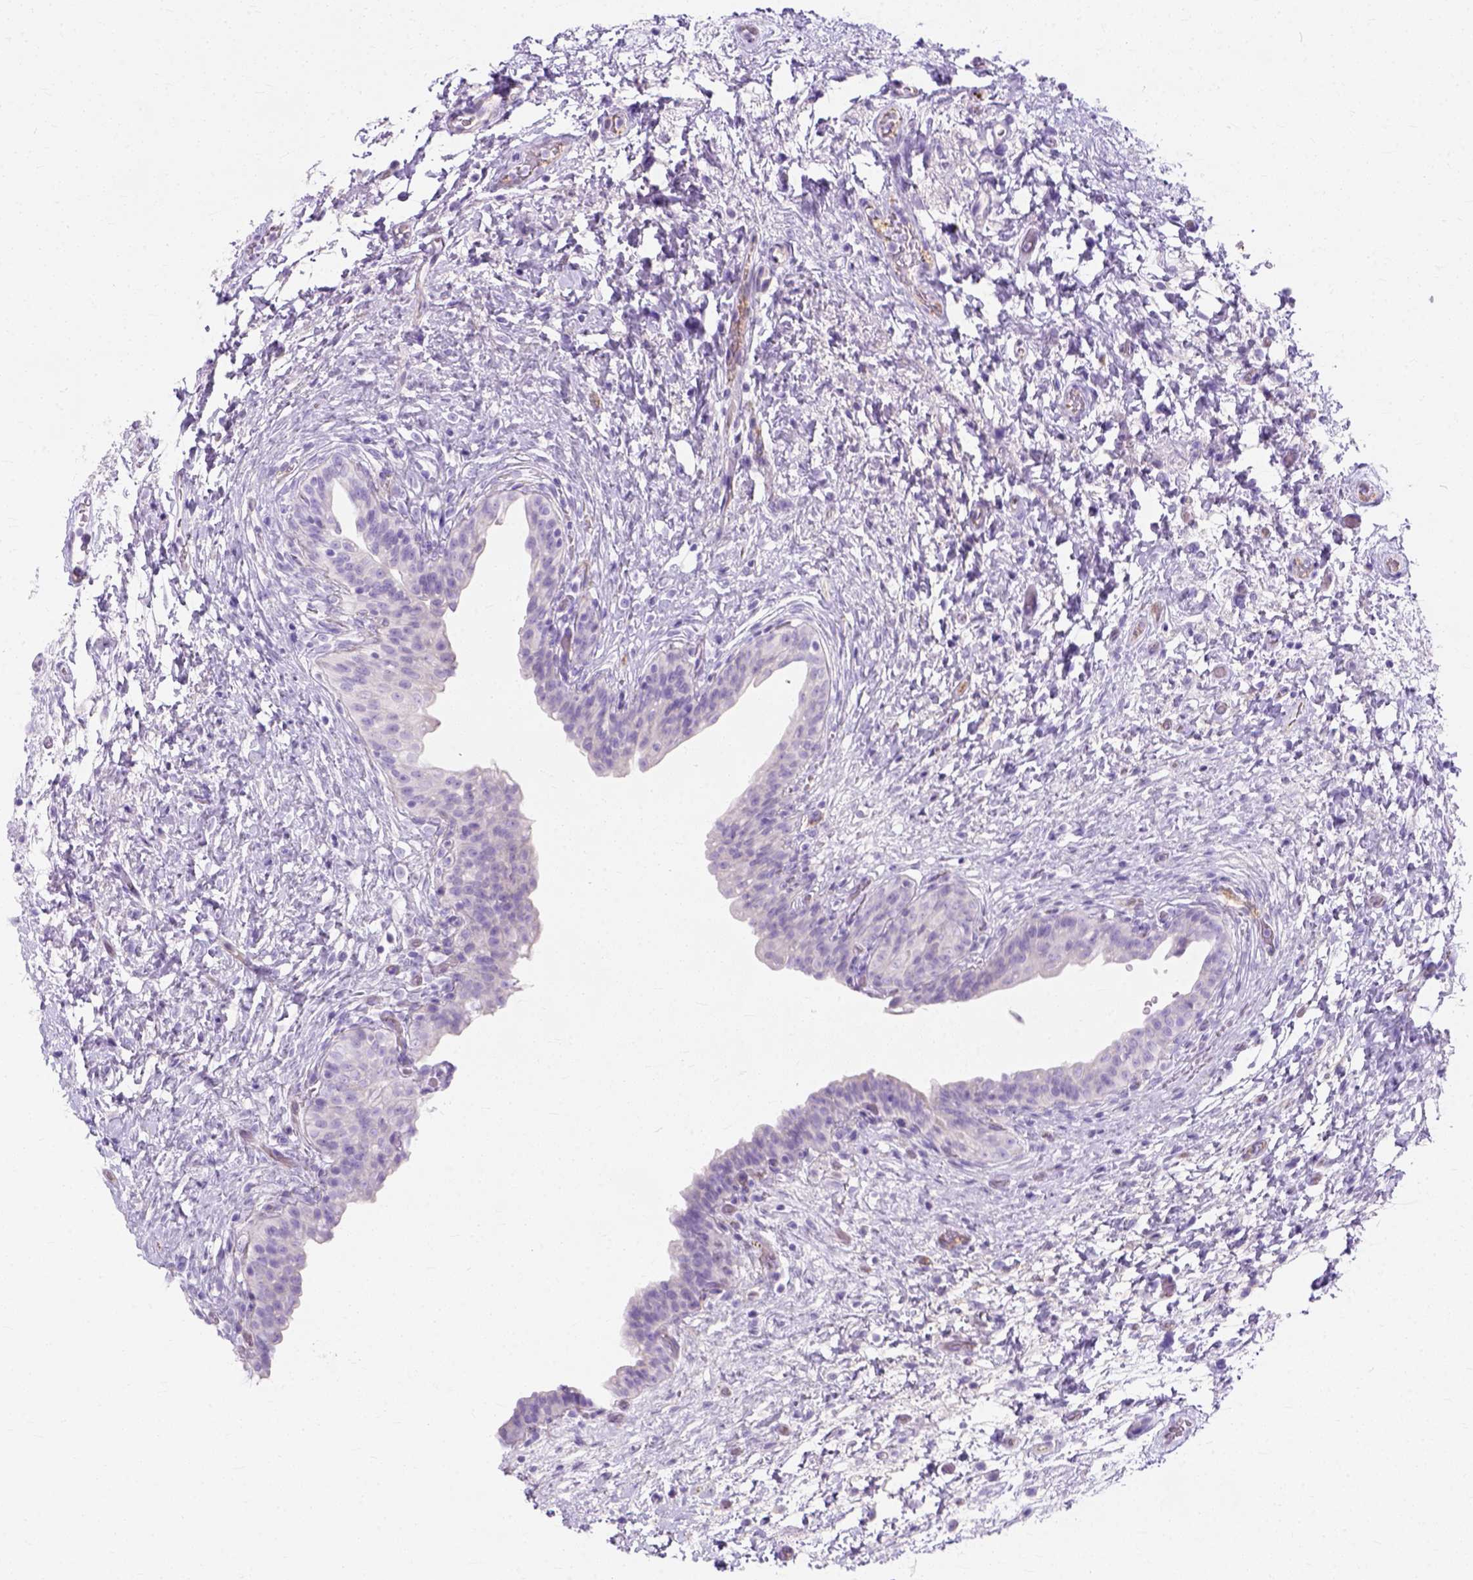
{"staining": {"intensity": "negative", "quantity": "none", "location": "none"}, "tissue": "urinary bladder", "cell_type": "Urothelial cells", "image_type": "normal", "snomed": [{"axis": "morphology", "description": "Normal tissue, NOS"}, {"axis": "topography", "description": "Urinary bladder"}], "caption": "Protein analysis of unremarkable urinary bladder exhibits no significant expression in urothelial cells.", "gene": "MYH15", "patient": {"sex": "male", "age": 69}}